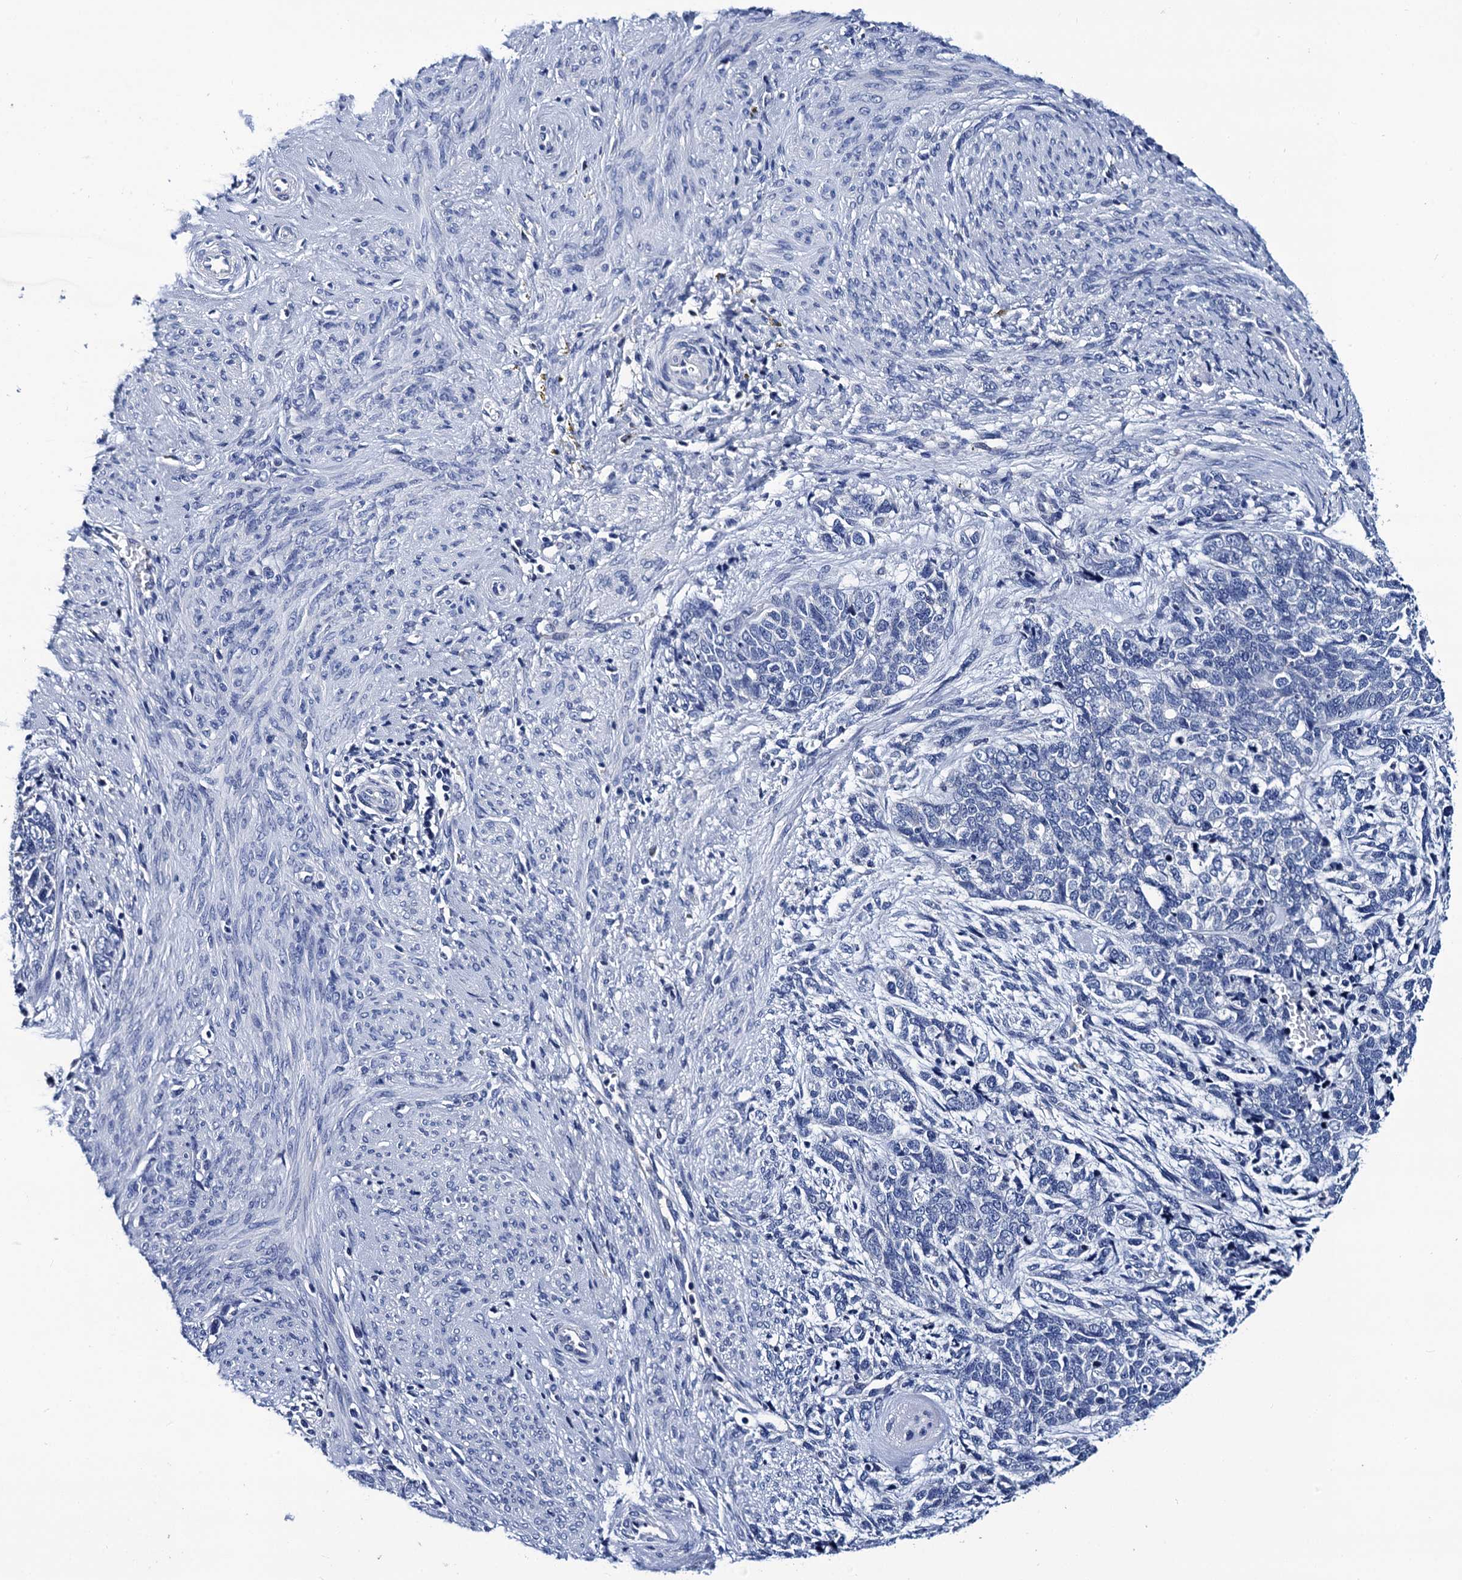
{"staining": {"intensity": "negative", "quantity": "none", "location": "none"}, "tissue": "cervical cancer", "cell_type": "Tumor cells", "image_type": "cancer", "snomed": [{"axis": "morphology", "description": "Squamous cell carcinoma, NOS"}, {"axis": "topography", "description": "Cervix"}], "caption": "This is a image of immunohistochemistry (IHC) staining of cervical cancer, which shows no positivity in tumor cells.", "gene": "LRRC30", "patient": {"sex": "female", "age": 63}}